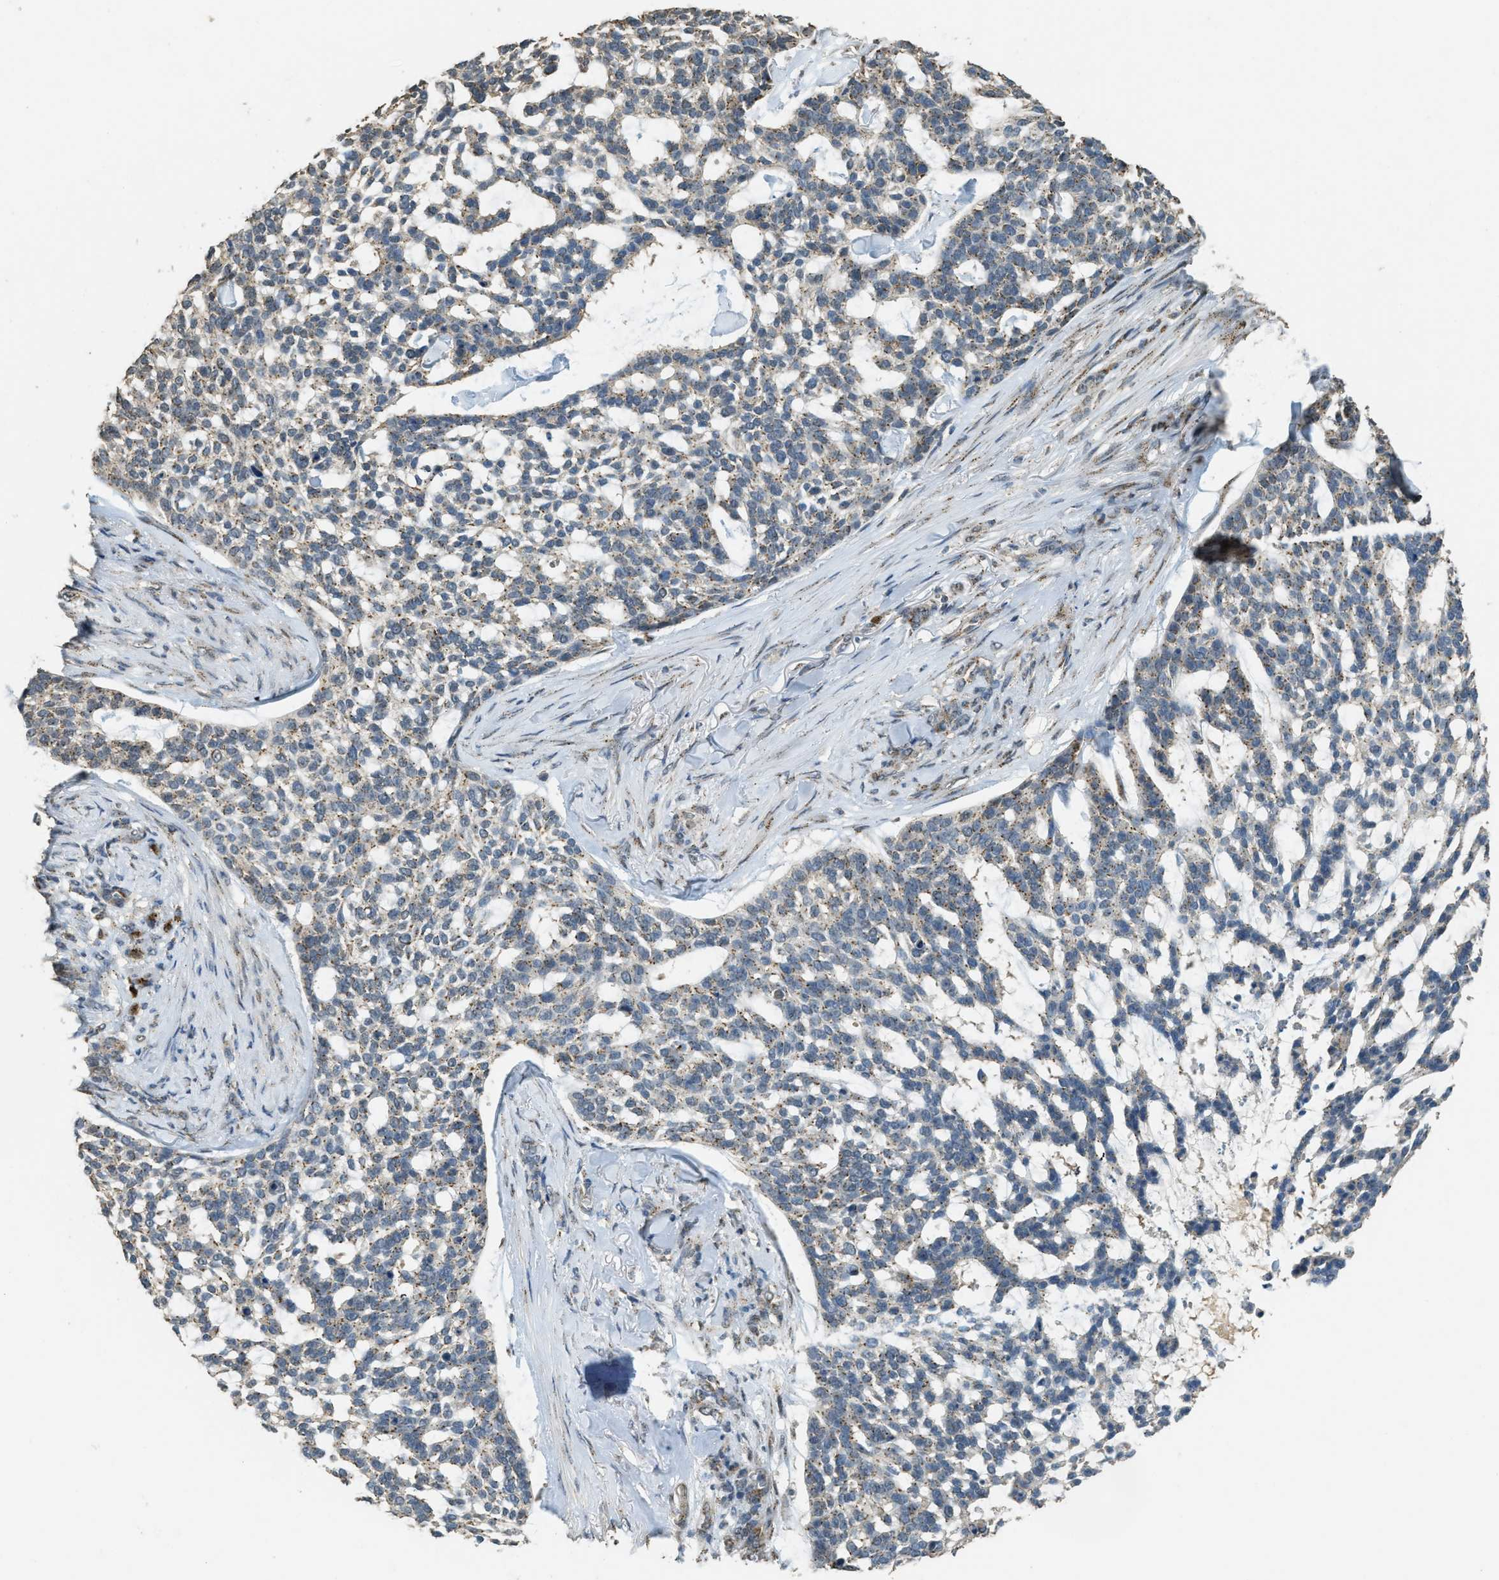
{"staining": {"intensity": "moderate", "quantity": "25%-75%", "location": "cytoplasmic/membranous"}, "tissue": "skin cancer", "cell_type": "Tumor cells", "image_type": "cancer", "snomed": [{"axis": "morphology", "description": "Basal cell carcinoma"}, {"axis": "topography", "description": "Skin"}], "caption": "The immunohistochemical stain highlights moderate cytoplasmic/membranous positivity in tumor cells of skin cancer (basal cell carcinoma) tissue. (DAB IHC with brightfield microscopy, high magnification).", "gene": "IPO7", "patient": {"sex": "female", "age": 64}}